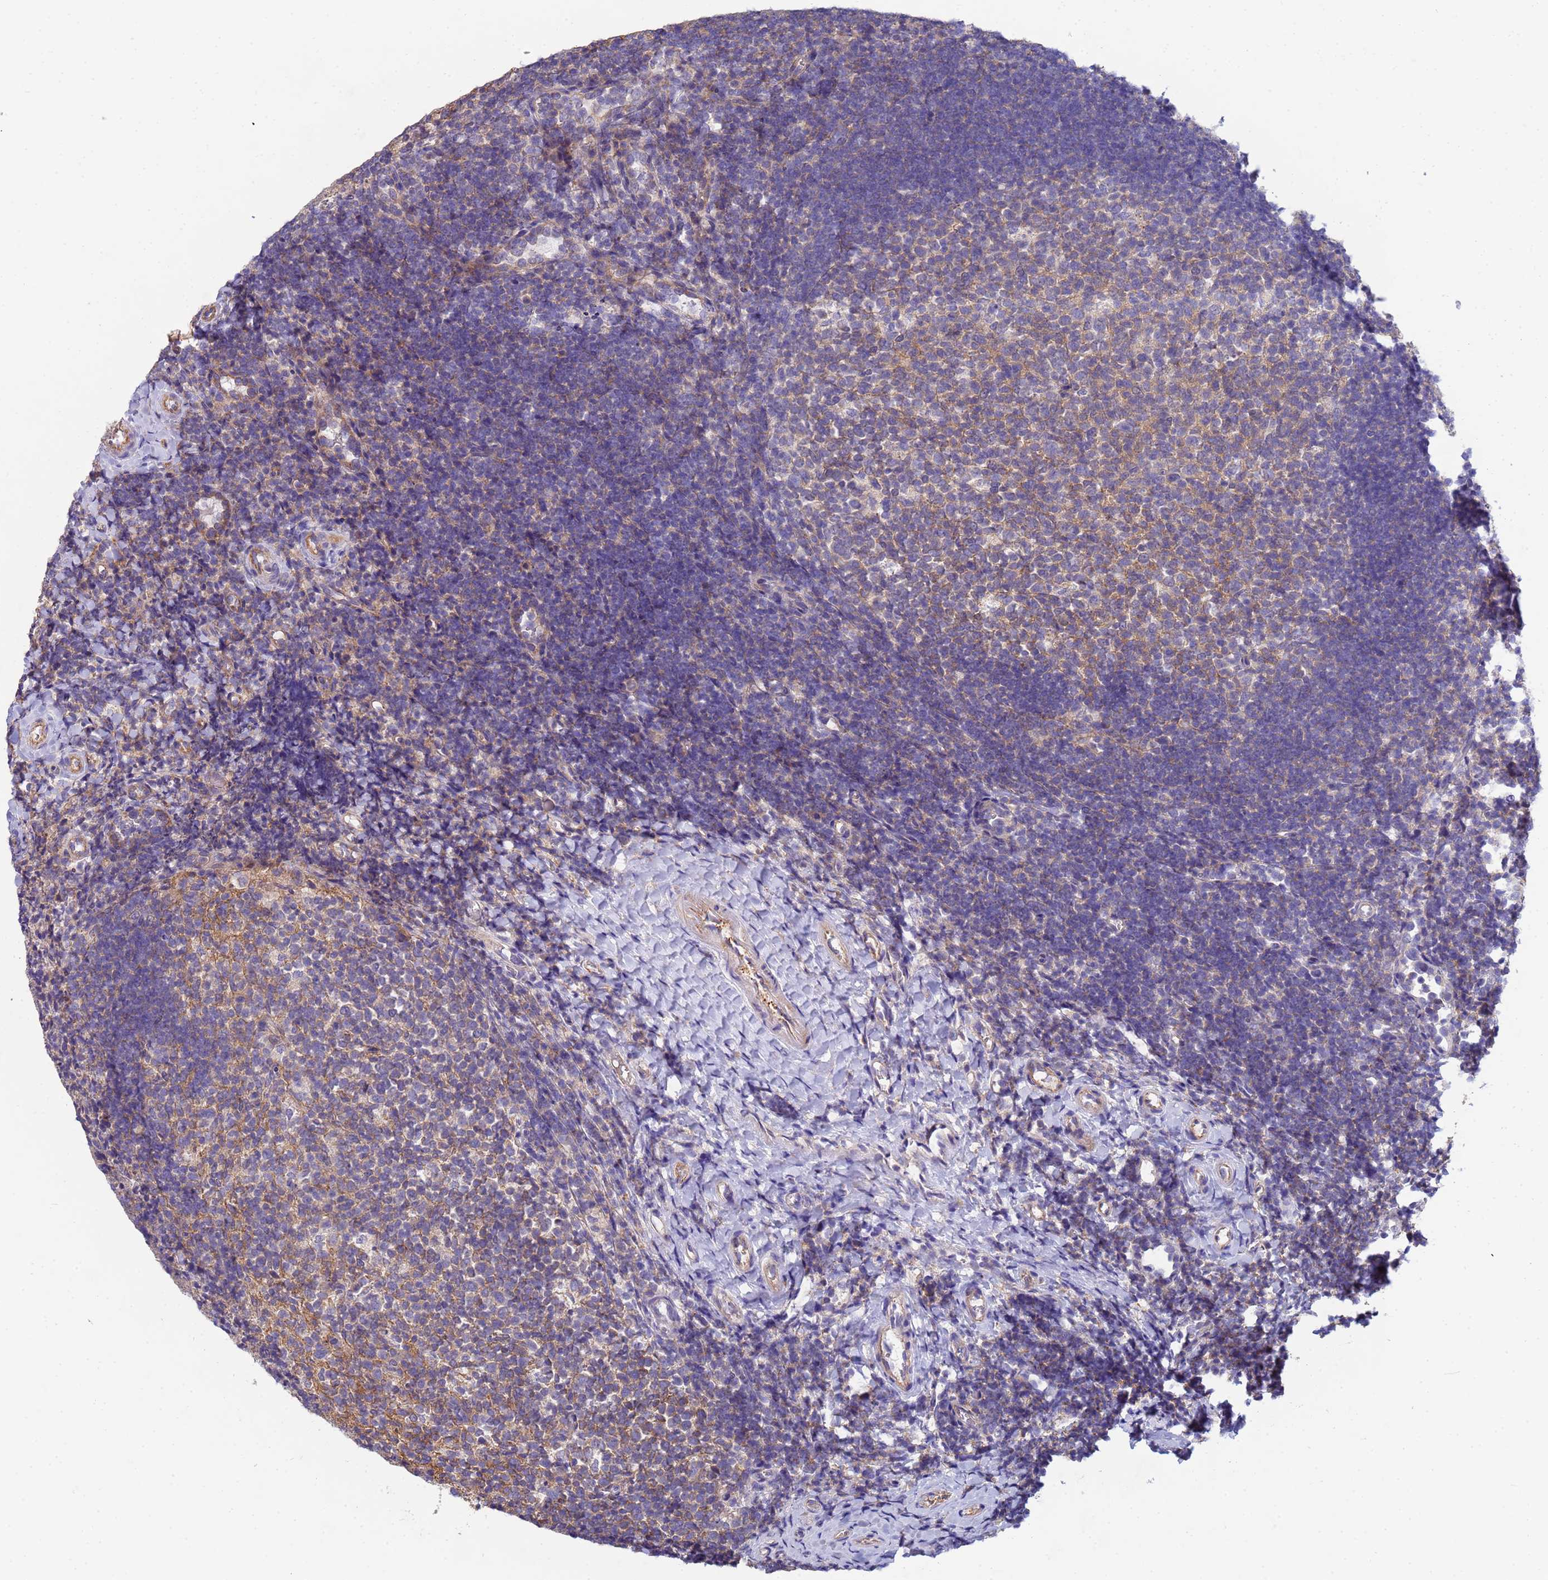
{"staining": {"intensity": "moderate", "quantity": ">75%", "location": "cytoplasmic/membranous"}, "tissue": "tonsil", "cell_type": "Germinal center cells", "image_type": "normal", "snomed": [{"axis": "morphology", "description": "Normal tissue, NOS"}, {"axis": "topography", "description": "Tonsil"}], "caption": "Protein expression analysis of benign tonsil shows moderate cytoplasmic/membranous staining in about >75% of germinal center cells. (DAB = brown stain, brightfield microscopy at high magnification).", "gene": "CDC34", "patient": {"sex": "female", "age": 10}}